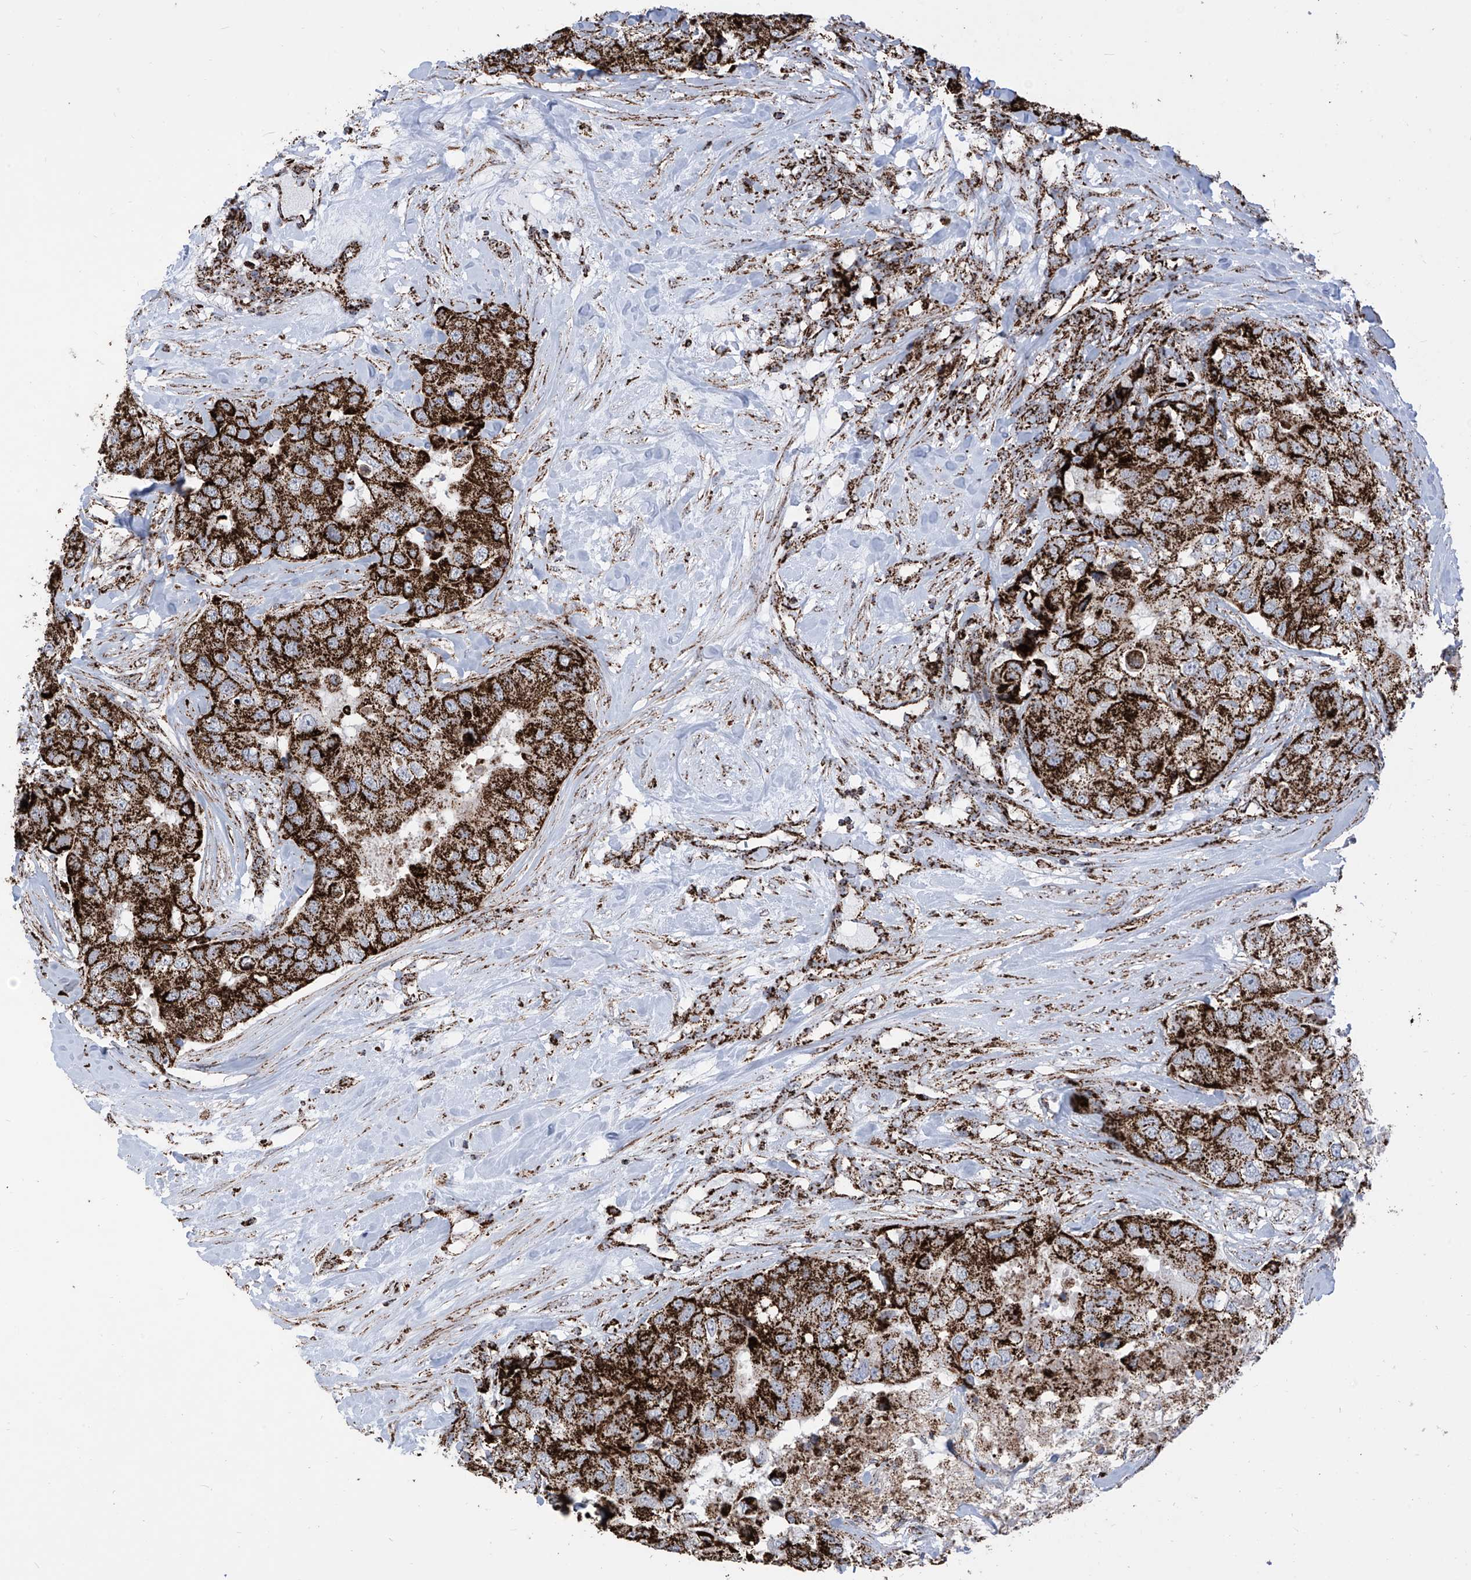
{"staining": {"intensity": "strong", "quantity": ">75%", "location": "cytoplasmic/membranous"}, "tissue": "breast cancer", "cell_type": "Tumor cells", "image_type": "cancer", "snomed": [{"axis": "morphology", "description": "Duct carcinoma"}, {"axis": "topography", "description": "Breast"}], "caption": "Protein staining of breast cancer tissue demonstrates strong cytoplasmic/membranous expression in approximately >75% of tumor cells. (Brightfield microscopy of DAB IHC at high magnification).", "gene": "COX5B", "patient": {"sex": "female", "age": 62}}